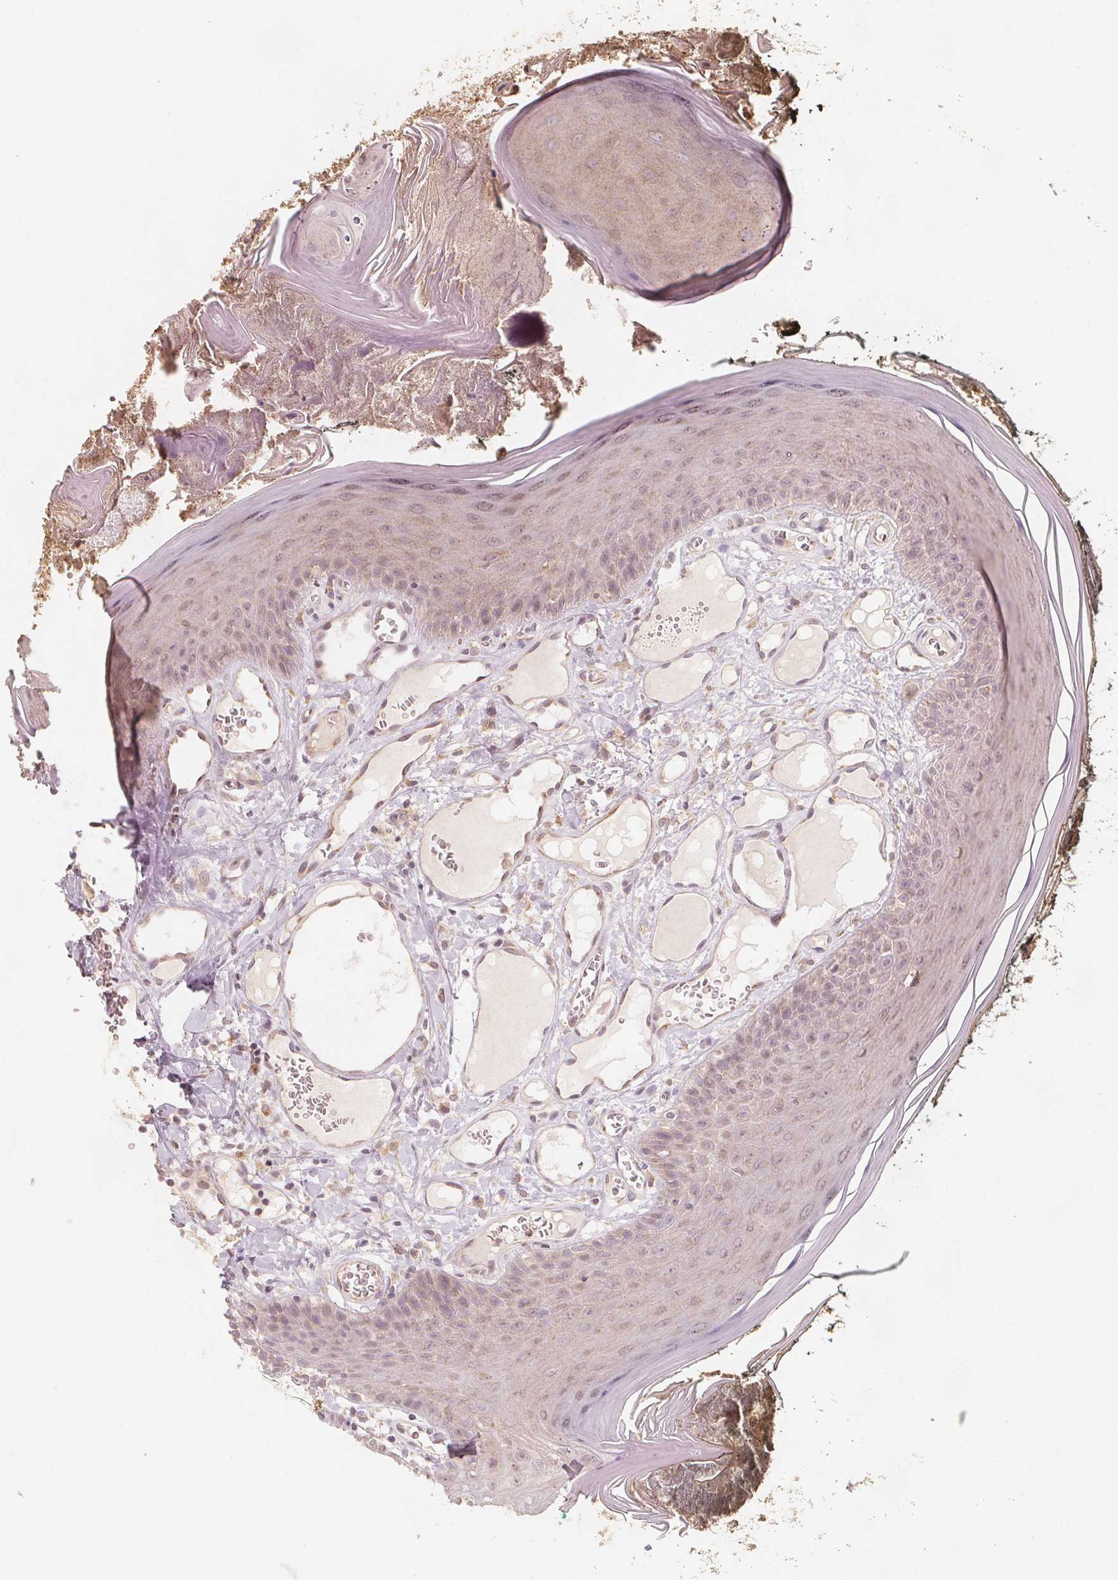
{"staining": {"intensity": "weak", "quantity": "<25%", "location": "nuclear"}, "tissue": "oral mucosa", "cell_type": "Squamous epithelial cells", "image_type": "normal", "snomed": [{"axis": "morphology", "description": "Normal tissue, NOS"}, {"axis": "topography", "description": "Oral tissue"}], "caption": "Histopathology image shows no protein staining in squamous epithelial cells of unremarkable oral mucosa. (DAB (3,3'-diaminobenzidine) immunohistochemistry (IHC) with hematoxylin counter stain).", "gene": "NCSTN", "patient": {"sex": "male", "age": 9}}